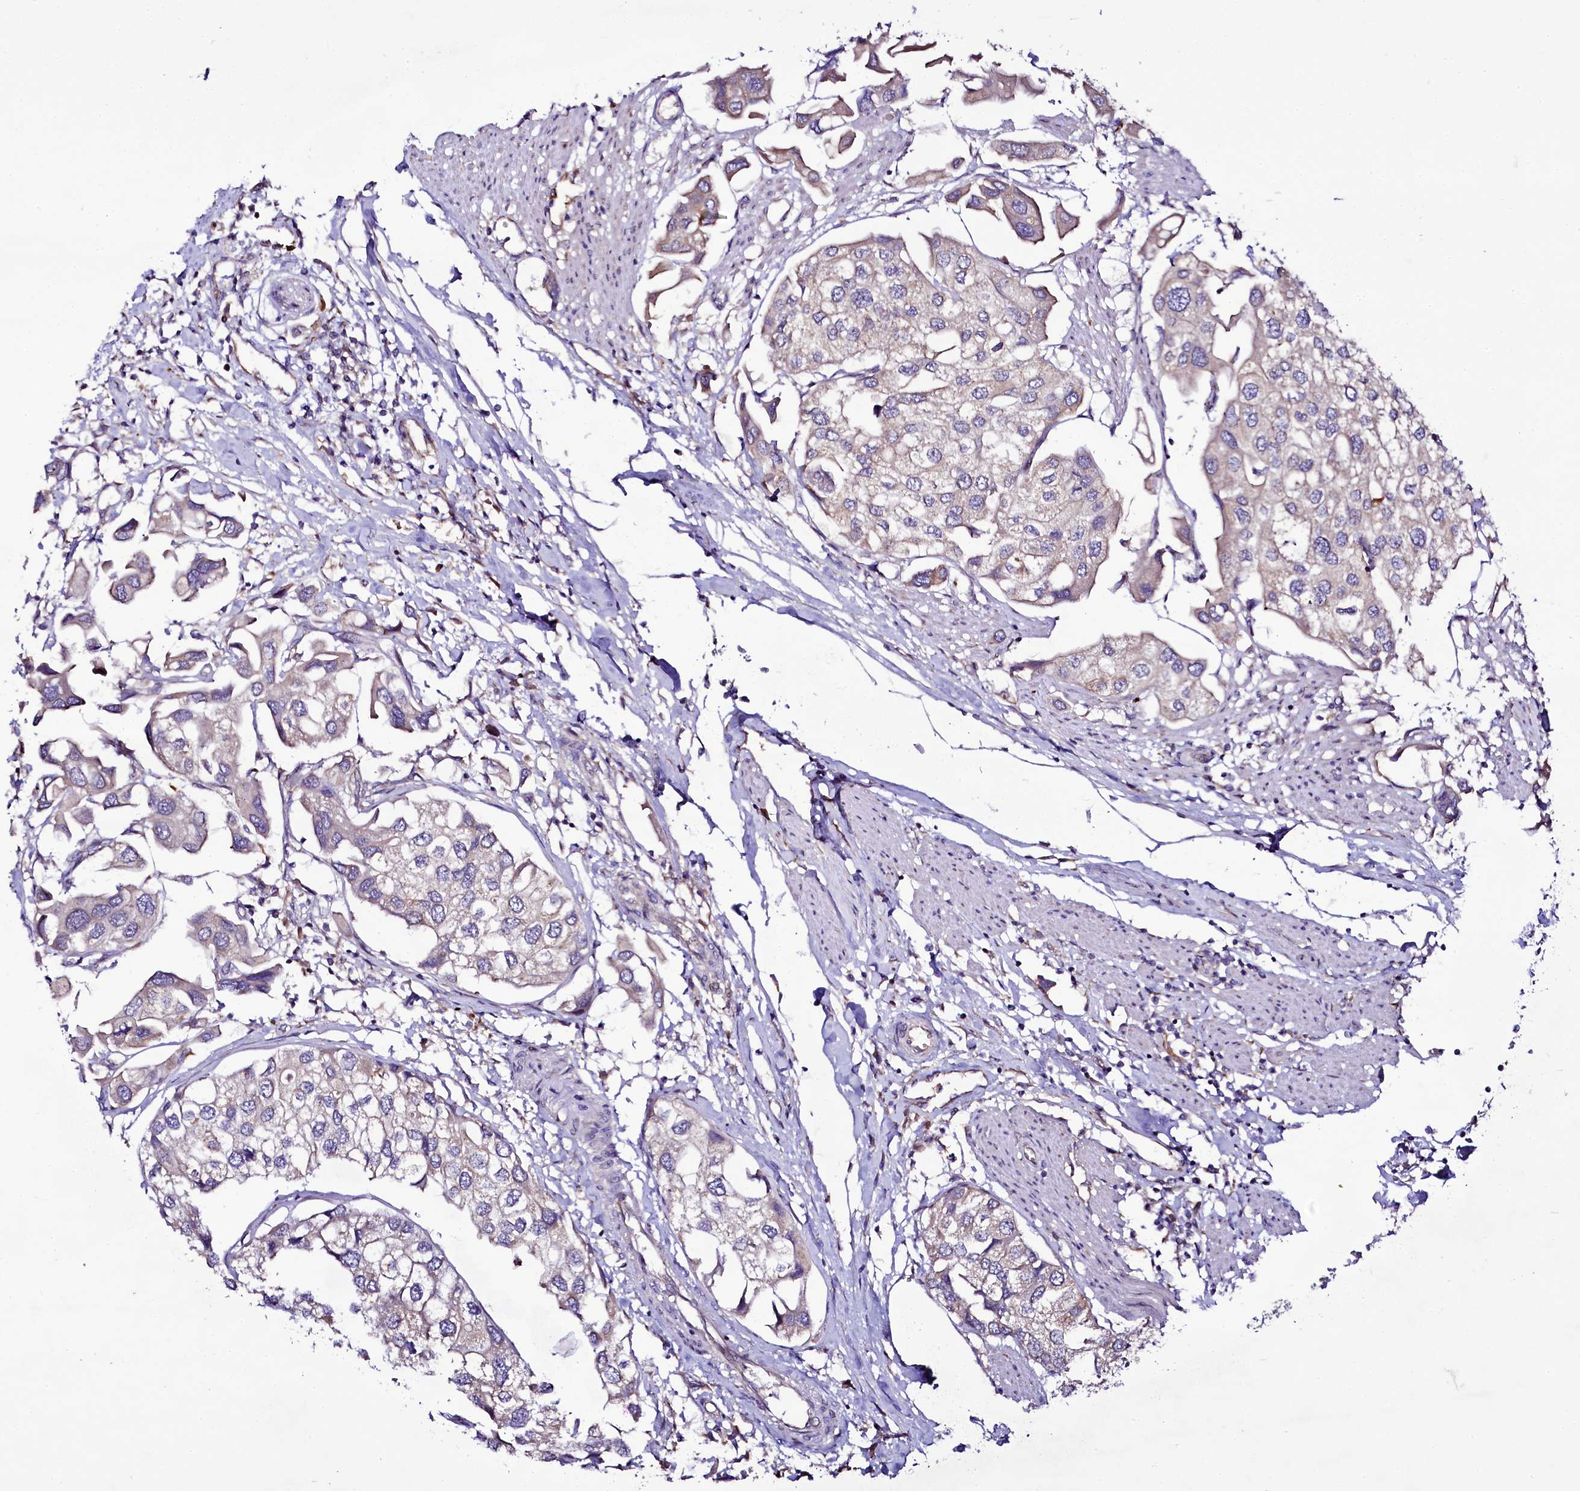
{"staining": {"intensity": "weak", "quantity": "<25%", "location": "cytoplasmic/membranous"}, "tissue": "urothelial cancer", "cell_type": "Tumor cells", "image_type": "cancer", "snomed": [{"axis": "morphology", "description": "Urothelial carcinoma, High grade"}, {"axis": "topography", "description": "Urinary bladder"}], "caption": "An immunohistochemistry micrograph of high-grade urothelial carcinoma is shown. There is no staining in tumor cells of high-grade urothelial carcinoma. Brightfield microscopy of IHC stained with DAB (brown) and hematoxylin (blue), captured at high magnification.", "gene": "ZC3H12C", "patient": {"sex": "male", "age": 64}}